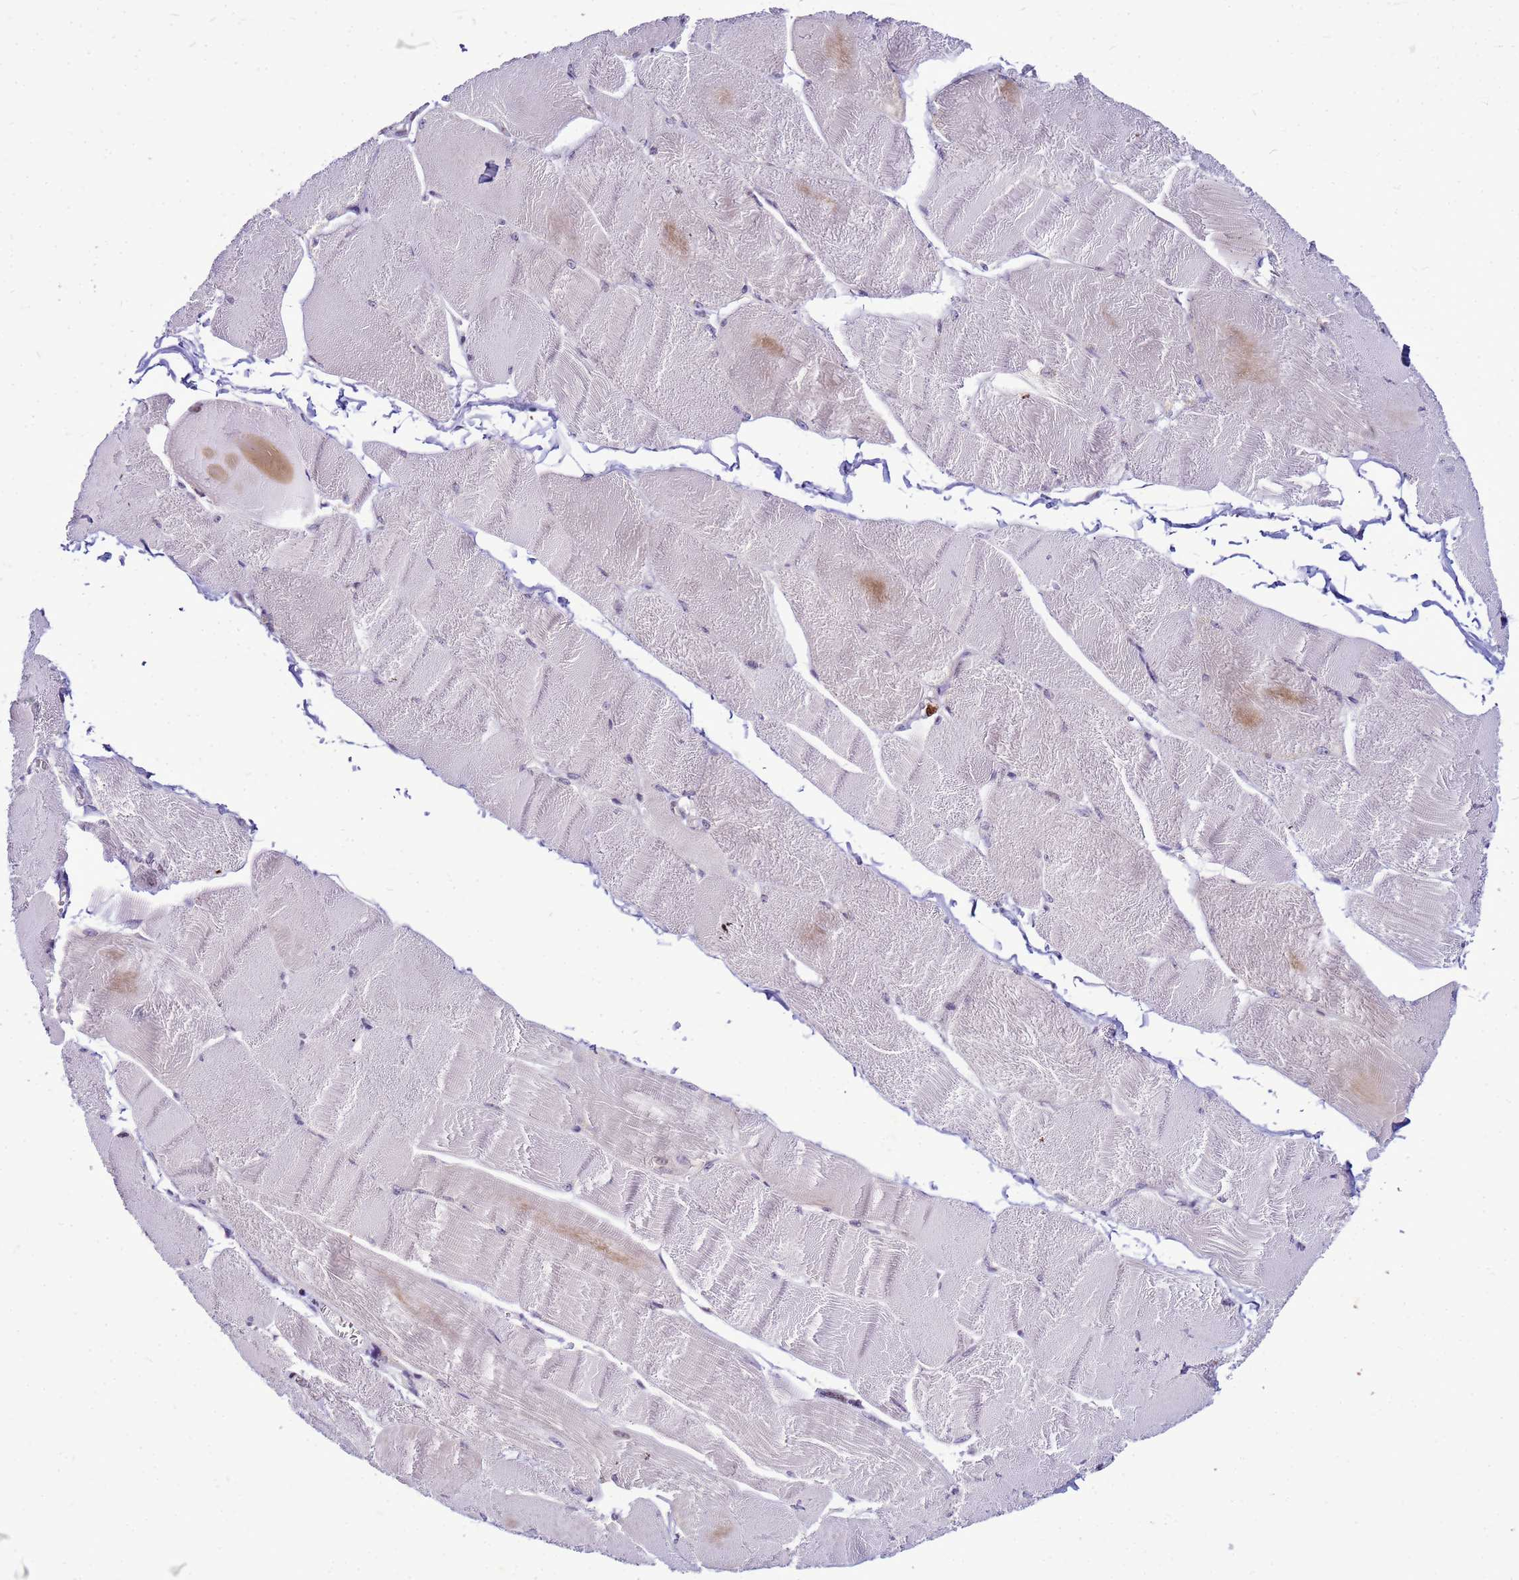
{"staining": {"intensity": "weak", "quantity": "<25%", "location": "nuclear"}, "tissue": "skeletal muscle", "cell_type": "Myocytes", "image_type": "normal", "snomed": [{"axis": "morphology", "description": "Normal tissue, NOS"}, {"axis": "morphology", "description": "Basal cell carcinoma"}, {"axis": "topography", "description": "Skeletal muscle"}], "caption": "This image is of benign skeletal muscle stained with IHC to label a protein in brown with the nuclei are counter-stained blue. There is no positivity in myocytes. The staining was performed using DAB (3,3'-diaminobenzidine) to visualize the protein expression in brown, while the nuclei were stained in blue with hematoxylin (Magnification: 20x).", "gene": "VPS4B", "patient": {"sex": "female", "age": 64}}